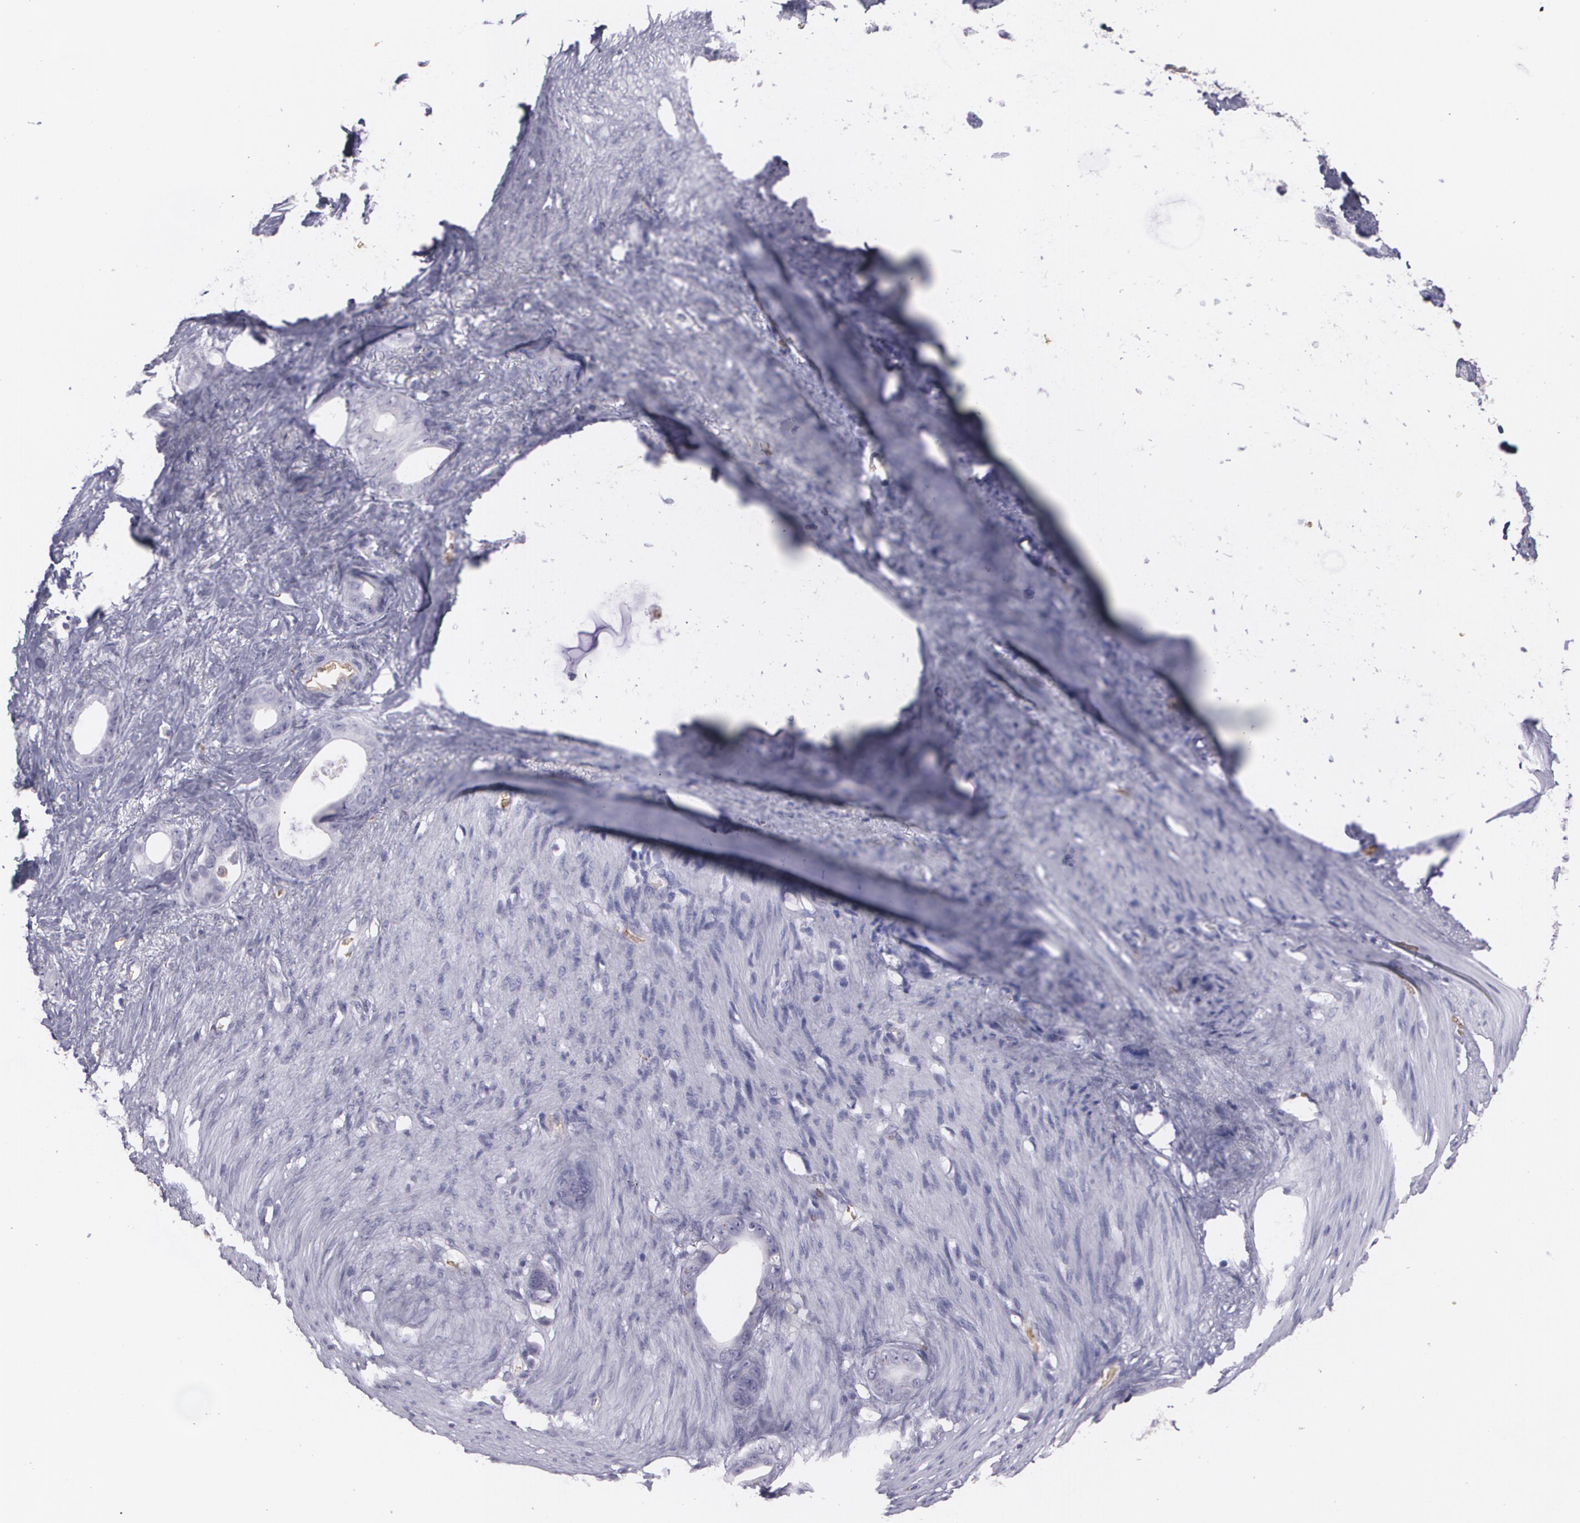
{"staining": {"intensity": "negative", "quantity": "none", "location": "none"}, "tissue": "stomach cancer", "cell_type": "Tumor cells", "image_type": "cancer", "snomed": [{"axis": "morphology", "description": "Adenocarcinoma, NOS"}, {"axis": "topography", "description": "Stomach"}], "caption": "Immunohistochemistry (IHC) image of neoplastic tissue: stomach adenocarcinoma stained with DAB shows no significant protein positivity in tumor cells.", "gene": "ACE", "patient": {"sex": "female", "age": 75}}